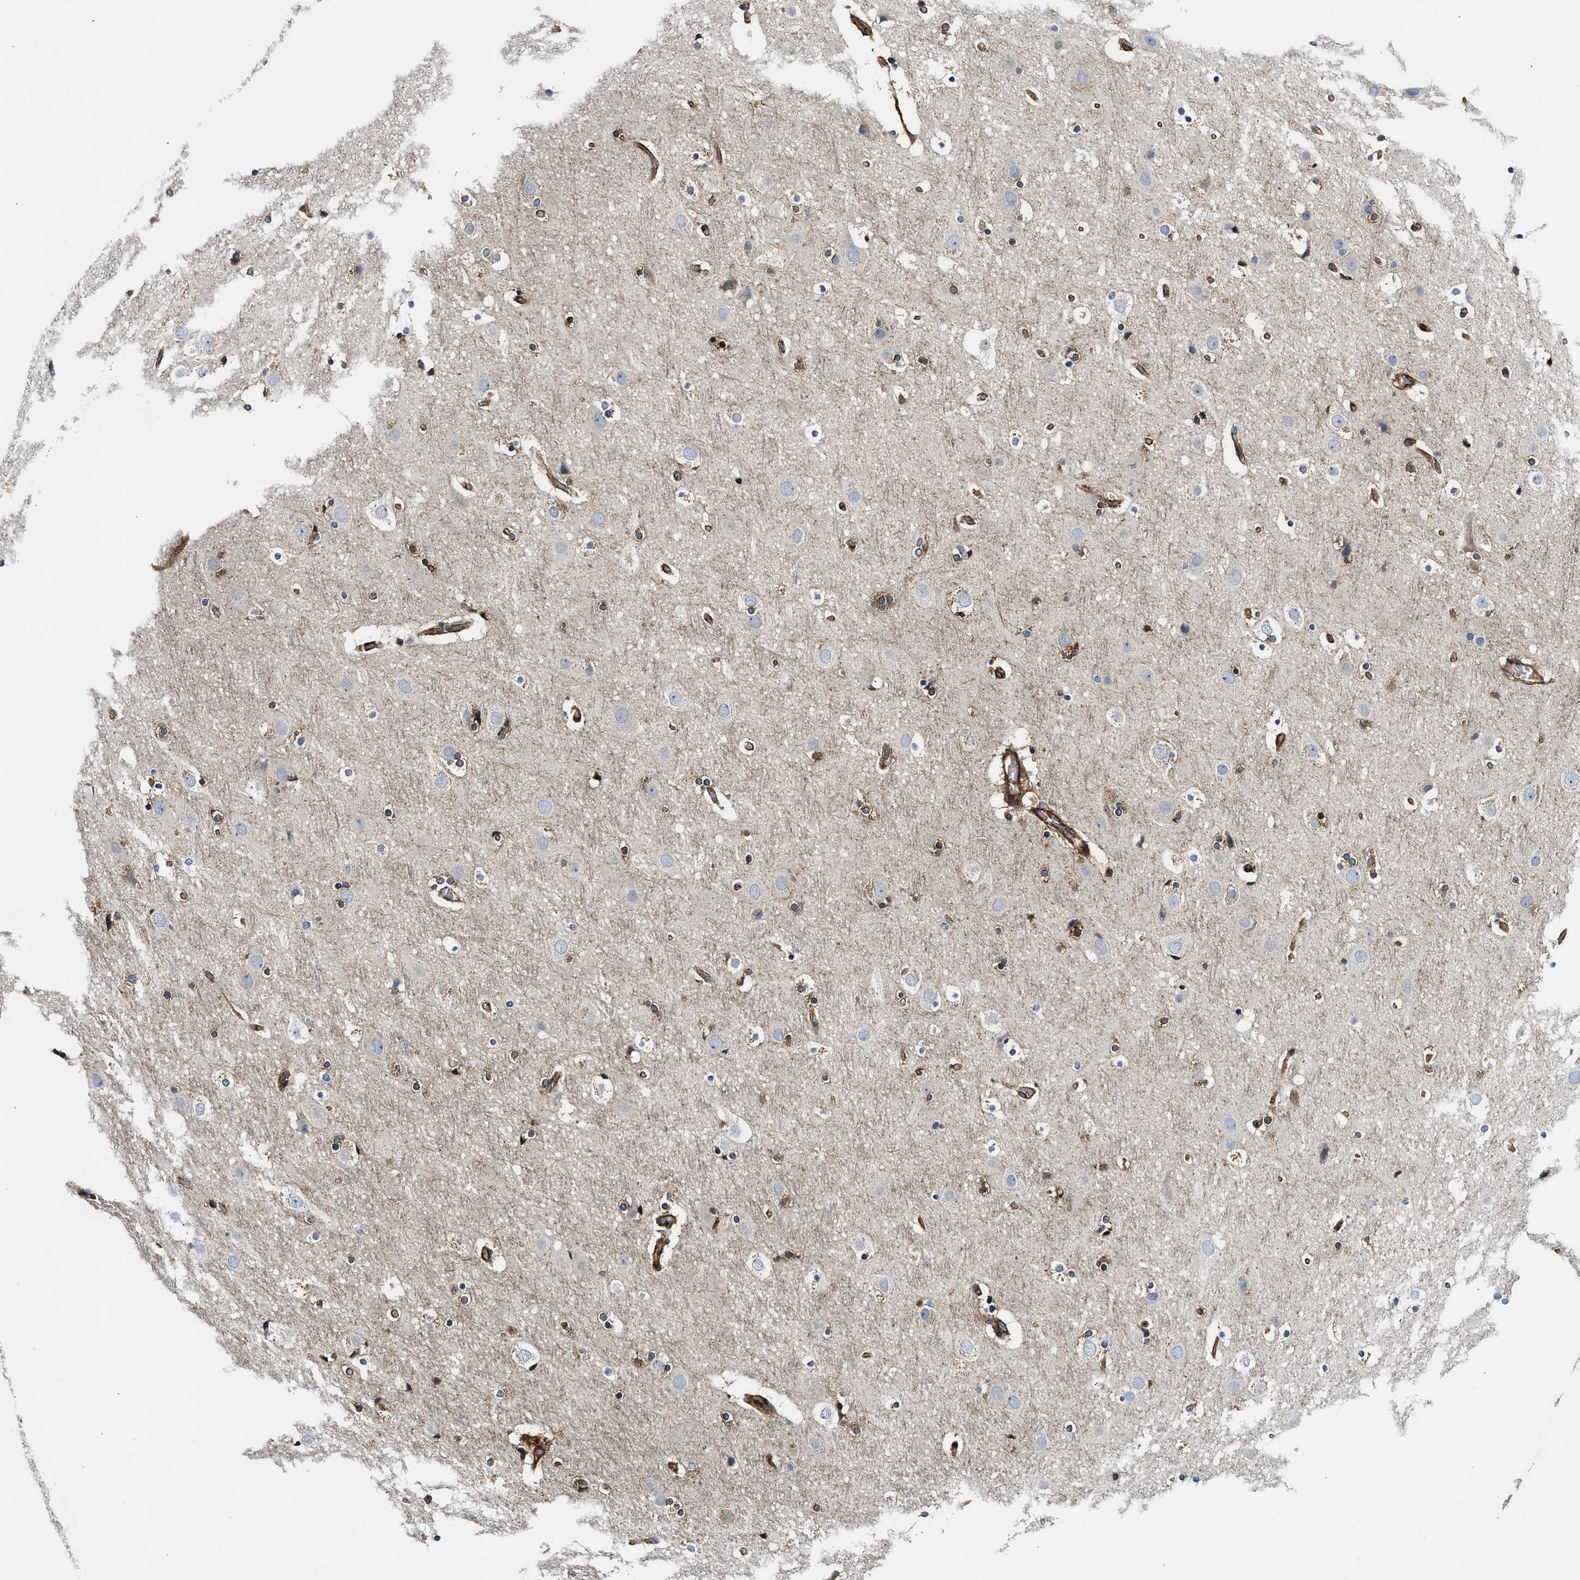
{"staining": {"intensity": "strong", "quantity": ">75%", "location": "cytoplasmic/membranous"}, "tissue": "cerebral cortex", "cell_type": "Endothelial cells", "image_type": "normal", "snomed": [{"axis": "morphology", "description": "Normal tissue, NOS"}, {"axis": "topography", "description": "Cerebral cortex"}], "caption": "The image exhibits immunohistochemical staining of normal cerebral cortex. There is strong cytoplasmic/membranous expression is seen in about >75% of endothelial cells.", "gene": "HIP1", "patient": {"sex": "male", "age": 57}}